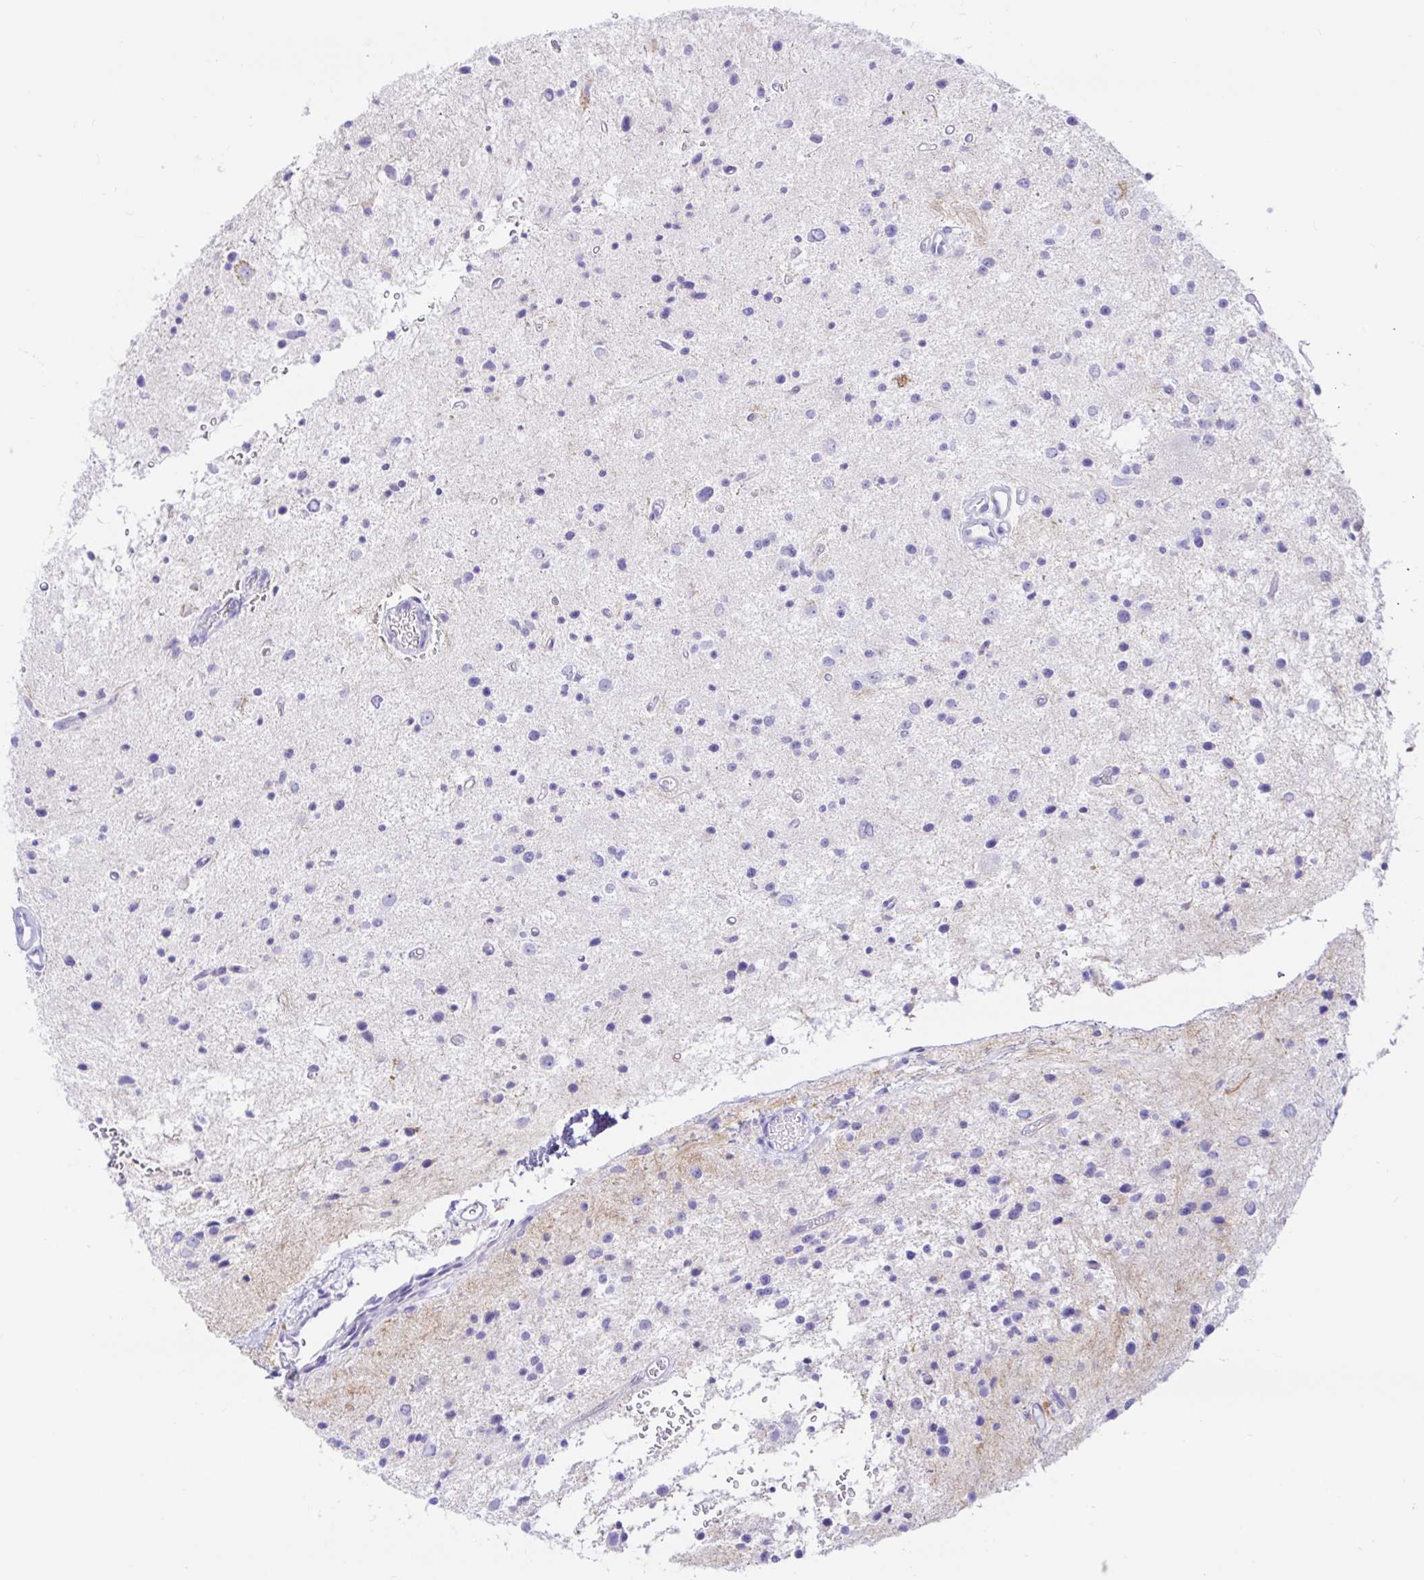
{"staining": {"intensity": "negative", "quantity": "none", "location": "none"}, "tissue": "glioma", "cell_type": "Tumor cells", "image_type": "cancer", "snomed": [{"axis": "morphology", "description": "Glioma, malignant, Low grade"}, {"axis": "topography", "description": "Brain"}], "caption": "Micrograph shows no significant protein staining in tumor cells of low-grade glioma (malignant).", "gene": "PAX8", "patient": {"sex": "male", "age": 43}}